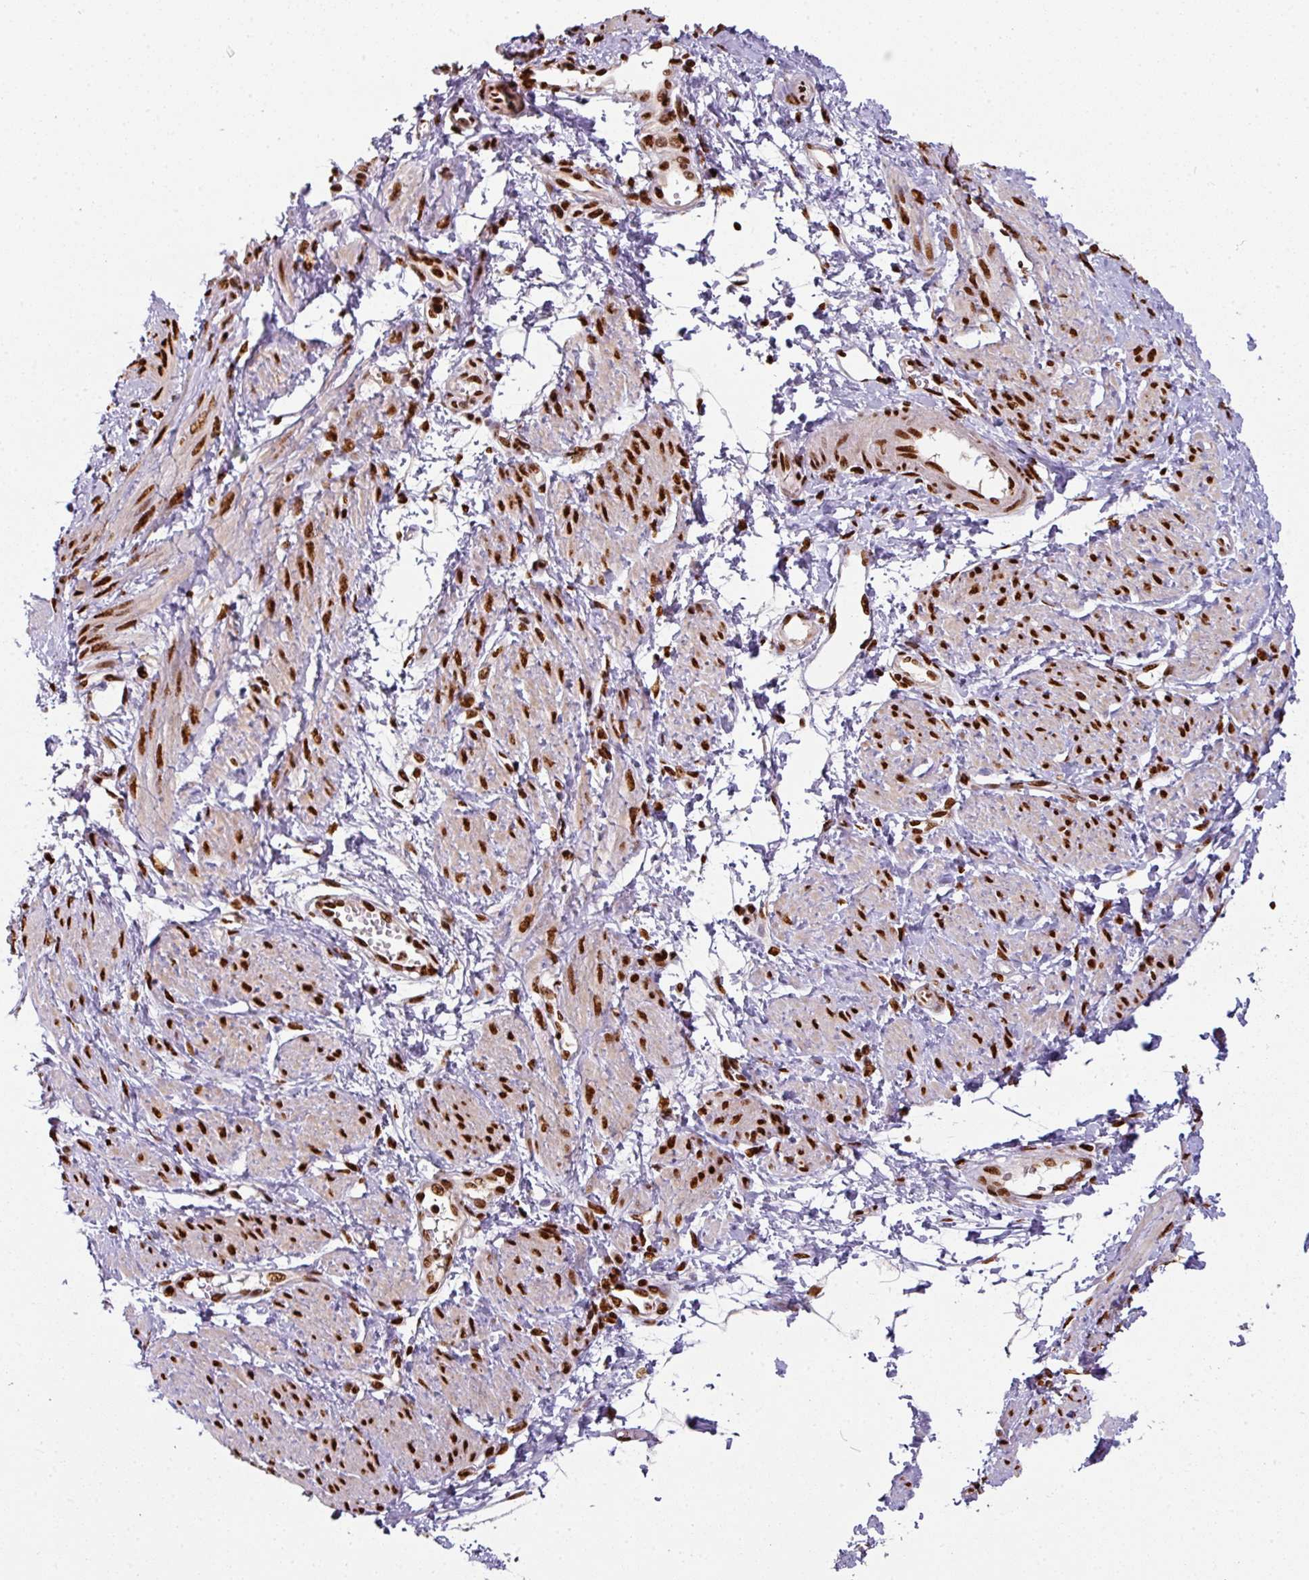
{"staining": {"intensity": "strong", "quantity": ">75%", "location": "nuclear"}, "tissue": "smooth muscle", "cell_type": "Smooth muscle cells", "image_type": "normal", "snomed": [{"axis": "morphology", "description": "Normal tissue, NOS"}, {"axis": "topography", "description": "Smooth muscle"}, {"axis": "topography", "description": "Uterus"}], "caption": "Protein expression analysis of normal human smooth muscle reveals strong nuclear staining in approximately >75% of smooth muscle cells.", "gene": "SIK3", "patient": {"sex": "female", "age": 39}}